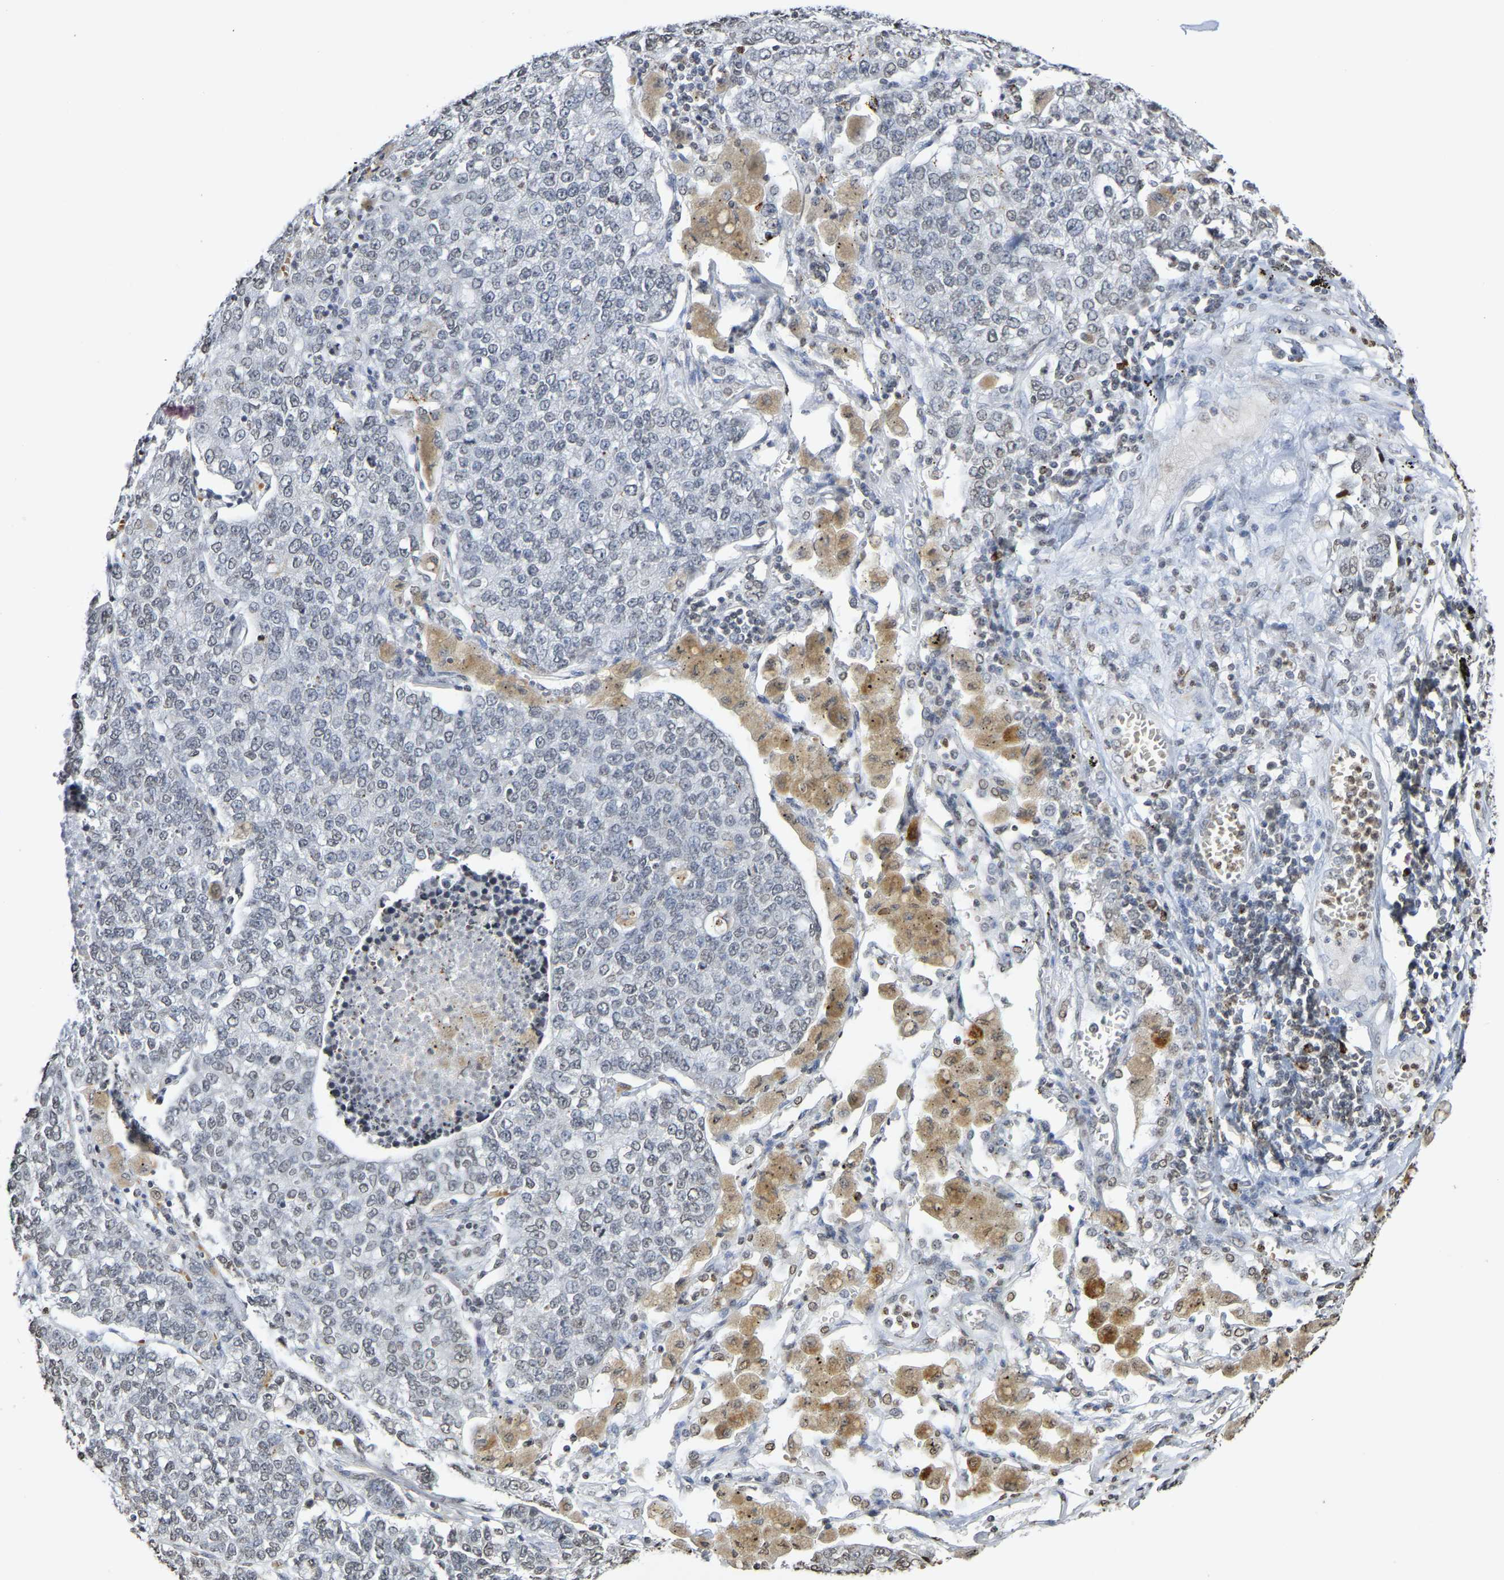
{"staining": {"intensity": "negative", "quantity": "none", "location": "none"}, "tissue": "lung cancer", "cell_type": "Tumor cells", "image_type": "cancer", "snomed": [{"axis": "morphology", "description": "Adenocarcinoma, NOS"}, {"axis": "topography", "description": "Lung"}], "caption": "This is a micrograph of immunohistochemistry (IHC) staining of lung adenocarcinoma, which shows no expression in tumor cells. The staining is performed using DAB (3,3'-diaminobenzidine) brown chromogen with nuclei counter-stained in using hematoxylin.", "gene": "ATF4", "patient": {"sex": "male", "age": 49}}